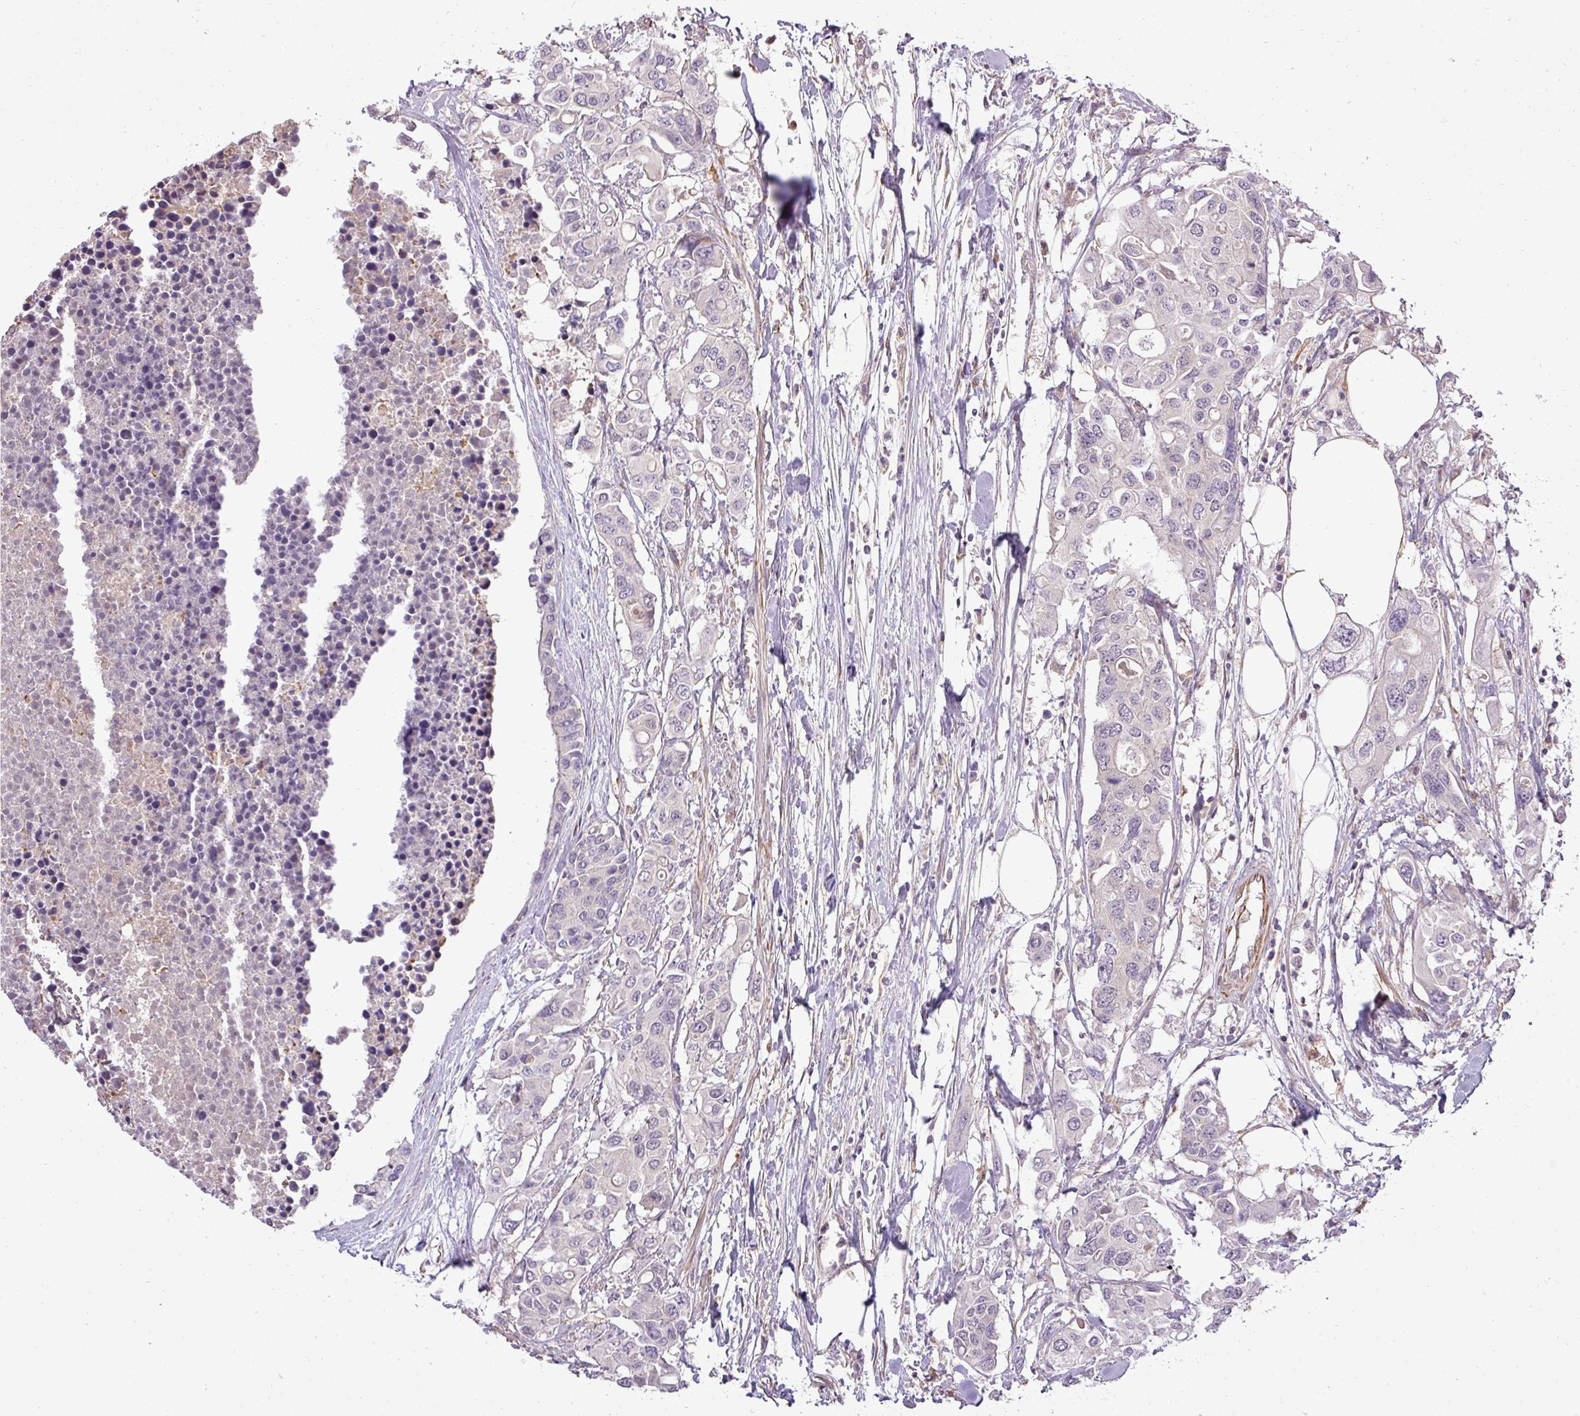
{"staining": {"intensity": "negative", "quantity": "none", "location": "none"}, "tissue": "colorectal cancer", "cell_type": "Tumor cells", "image_type": "cancer", "snomed": [{"axis": "morphology", "description": "Adenocarcinoma, NOS"}, {"axis": "topography", "description": "Colon"}], "caption": "This is an IHC histopathology image of adenocarcinoma (colorectal). There is no expression in tumor cells.", "gene": "PDRG1", "patient": {"sex": "male", "age": 77}}